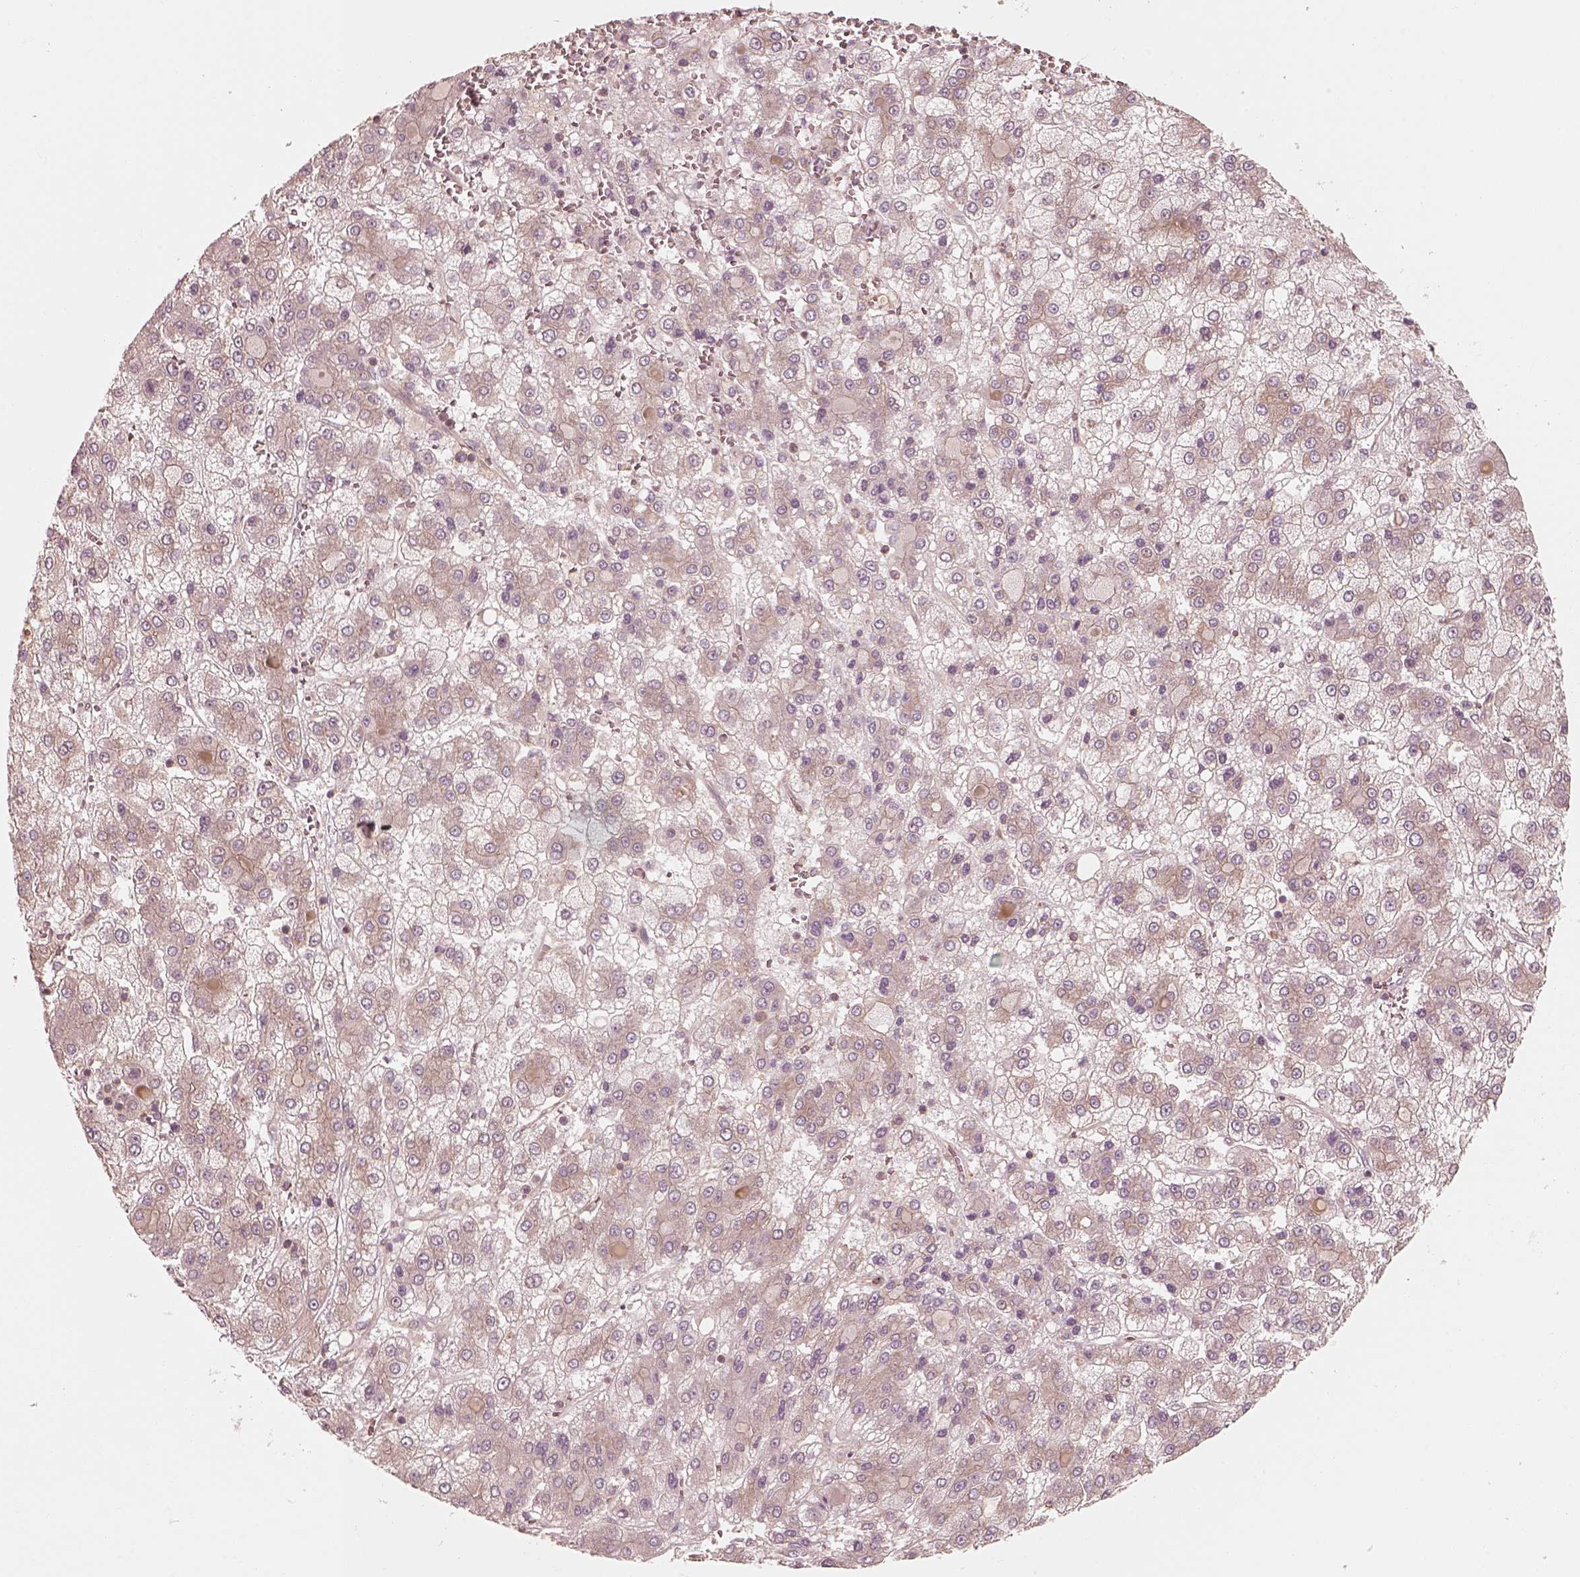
{"staining": {"intensity": "weak", "quantity": ">75%", "location": "cytoplasmic/membranous"}, "tissue": "liver cancer", "cell_type": "Tumor cells", "image_type": "cancer", "snomed": [{"axis": "morphology", "description": "Carcinoma, Hepatocellular, NOS"}, {"axis": "topography", "description": "Liver"}], "caption": "Liver hepatocellular carcinoma stained with a protein marker demonstrates weak staining in tumor cells.", "gene": "CNOT2", "patient": {"sex": "male", "age": 73}}